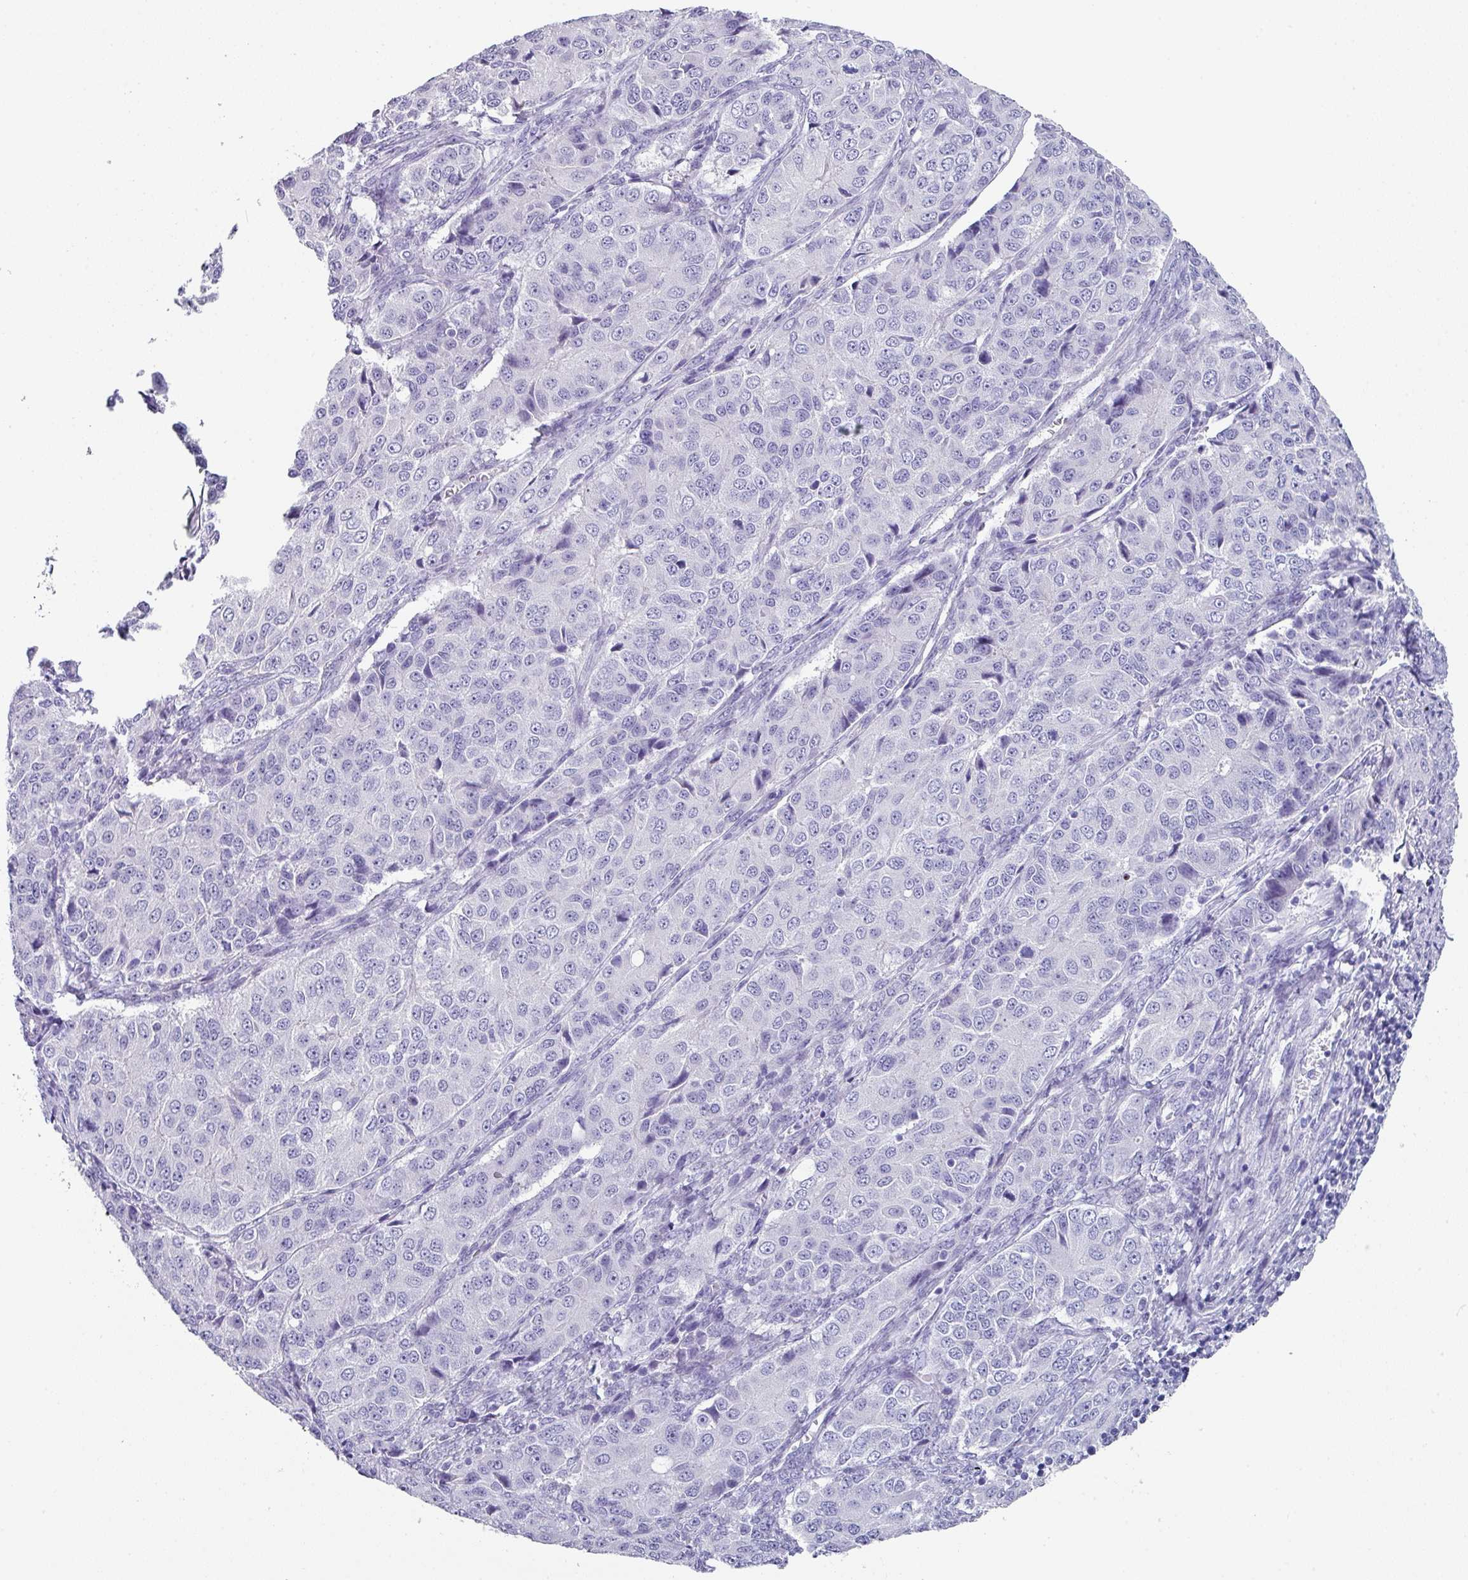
{"staining": {"intensity": "negative", "quantity": "none", "location": "none"}, "tissue": "ovarian cancer", "cell_type": "Tumor cells", "image_type": "cancer", "snomed": [{"axis": "morphology", "description": "Carcinoma, endometroid"}, {"axis": "topography", "description": "Ovary"}], "caption": "A photomicrograph of ovarian cancer (endometroid carcinoma) stained for a protein exhibits no brown staining in tumor cells.", "gene": "PEX10", "patient": {"sex": "female", "age": 51}}